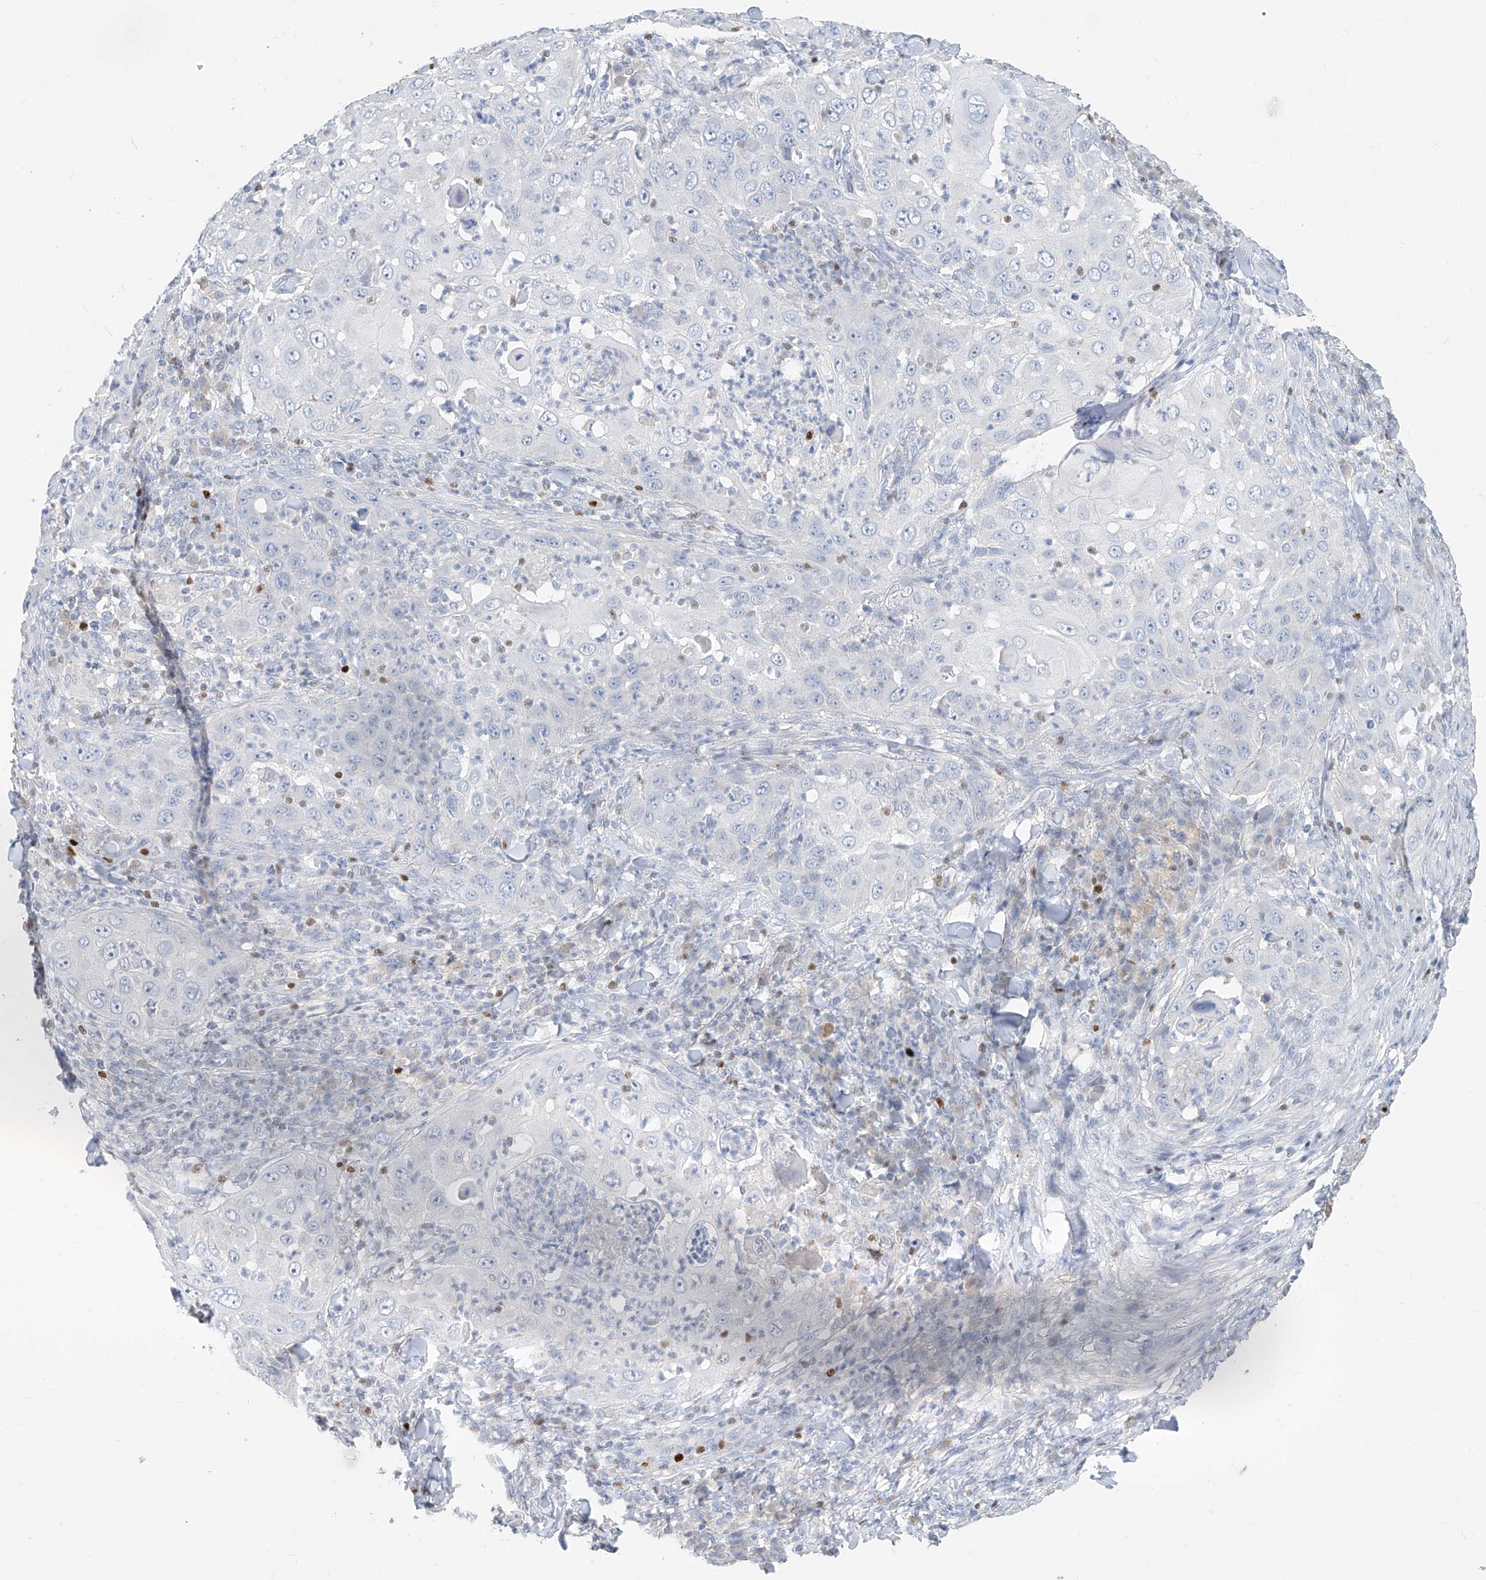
{"staining": {"intensity": "negative", "quantity": "none", "location": "none"}, "tissue": "skin cancer", "cell_type": "Tumor cells", "image_type": "cancer", "snomed": [{"axis": "morphology", "description": "Squamous cell carcinoma, NOS"}, {"axis": "topography", "description": "Skin"}], "caption": "IHC of skin squamous cell carcinoma shows no expression in tumor cells.", "gene": "TBX21", "patient": {"sex": "female", "age": 44}}